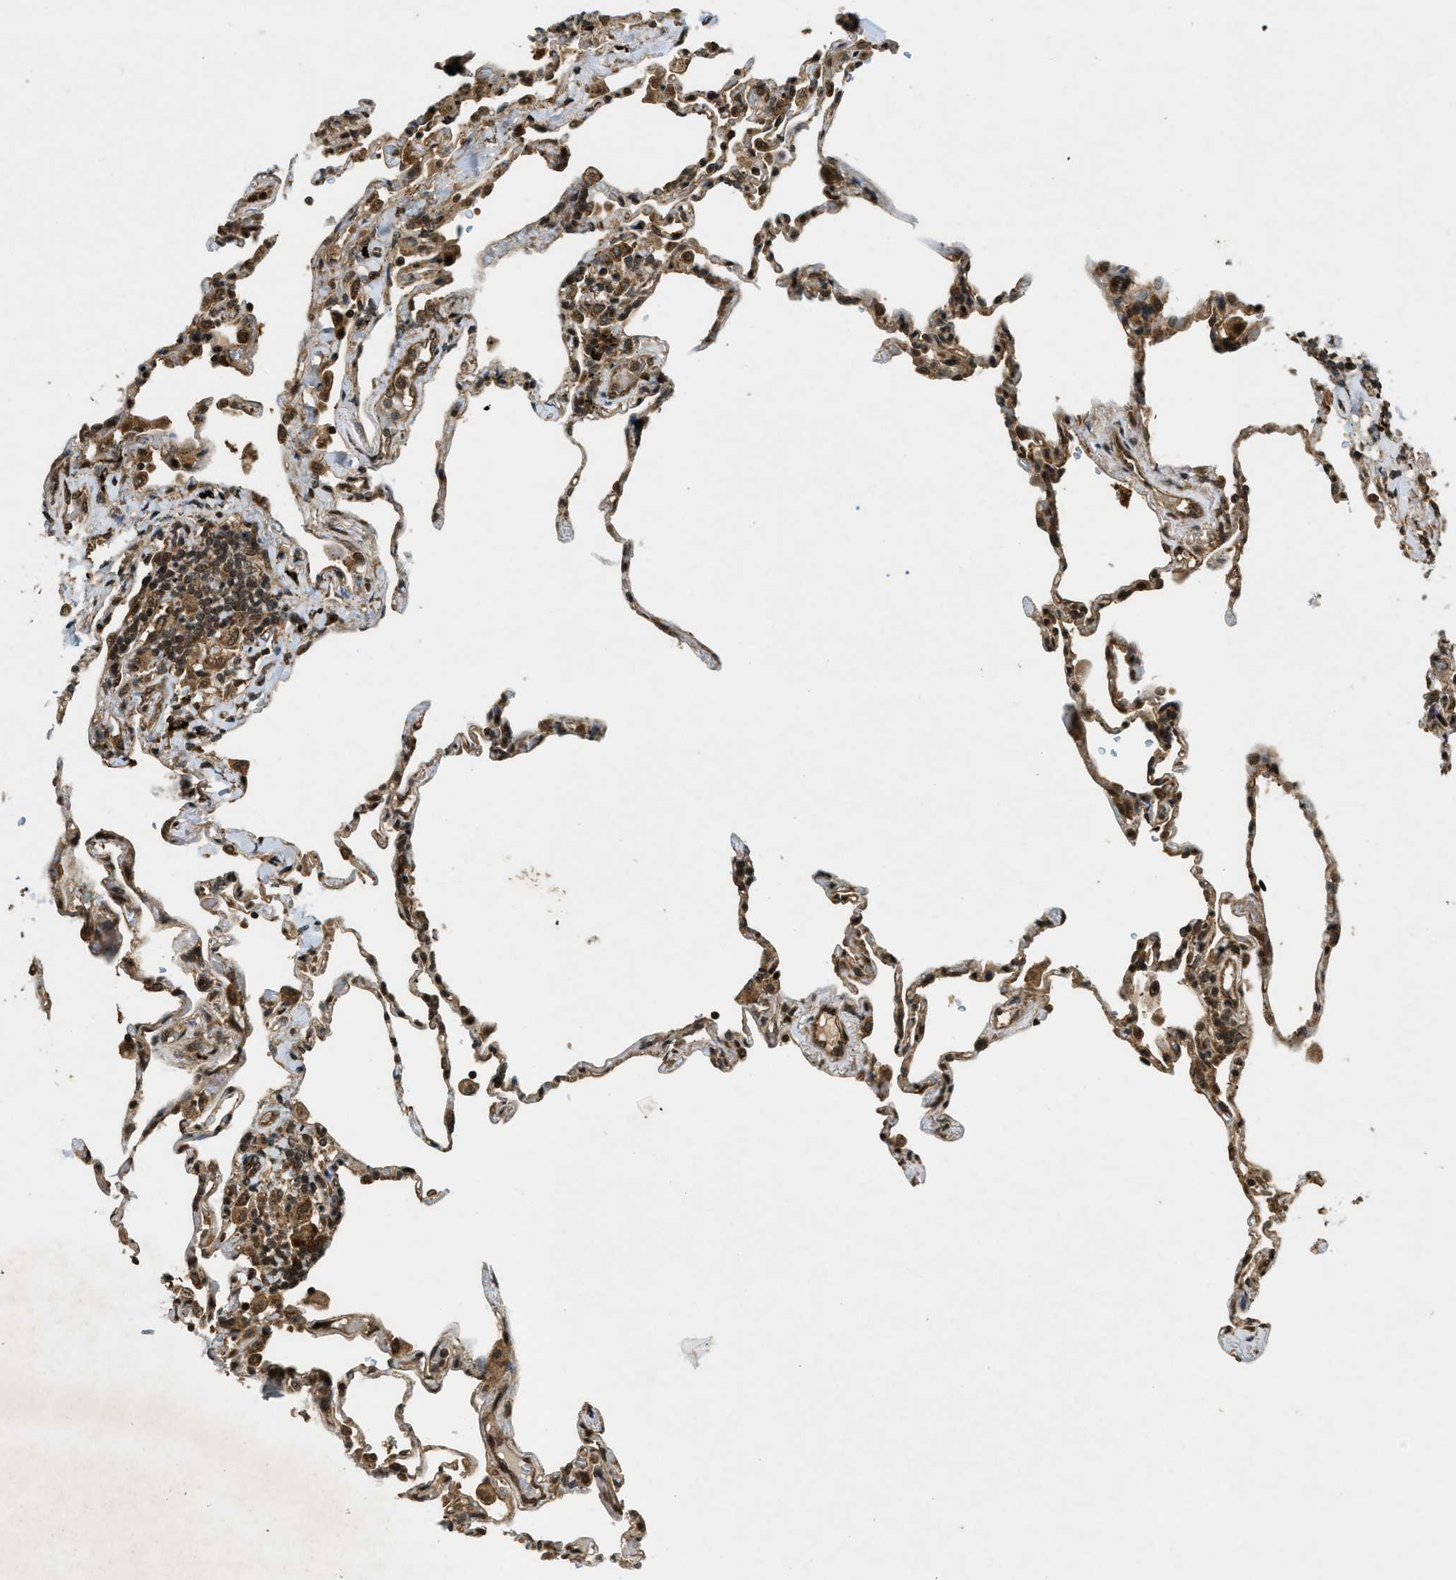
{"staining": {"intensity": "moderate", "quantity": "25%-75%", "location": "cytoplasmic/membranous,nuclear"}, "tissue": "lung", "cell_type": "Alveolar cells", "image_type": "normal", "snomed": [{"axis": "morphology", "description": "Normal tissue, NOS"}, {"axis": "topography", "description": "Lung"}], "caption": "A brown stain labels moderate cytoplasmic/membranous,nuclear positivity of a protein in alveolar cells of normal human lung. The staining was performed using DAB (3,3'-diaminobenzidine), with brown indicating positive protein expression. Nuclei are stained blue with hematoxylin.", "gene": "EIF2AK3", "patient": {"sex": "male", "age": 59}}